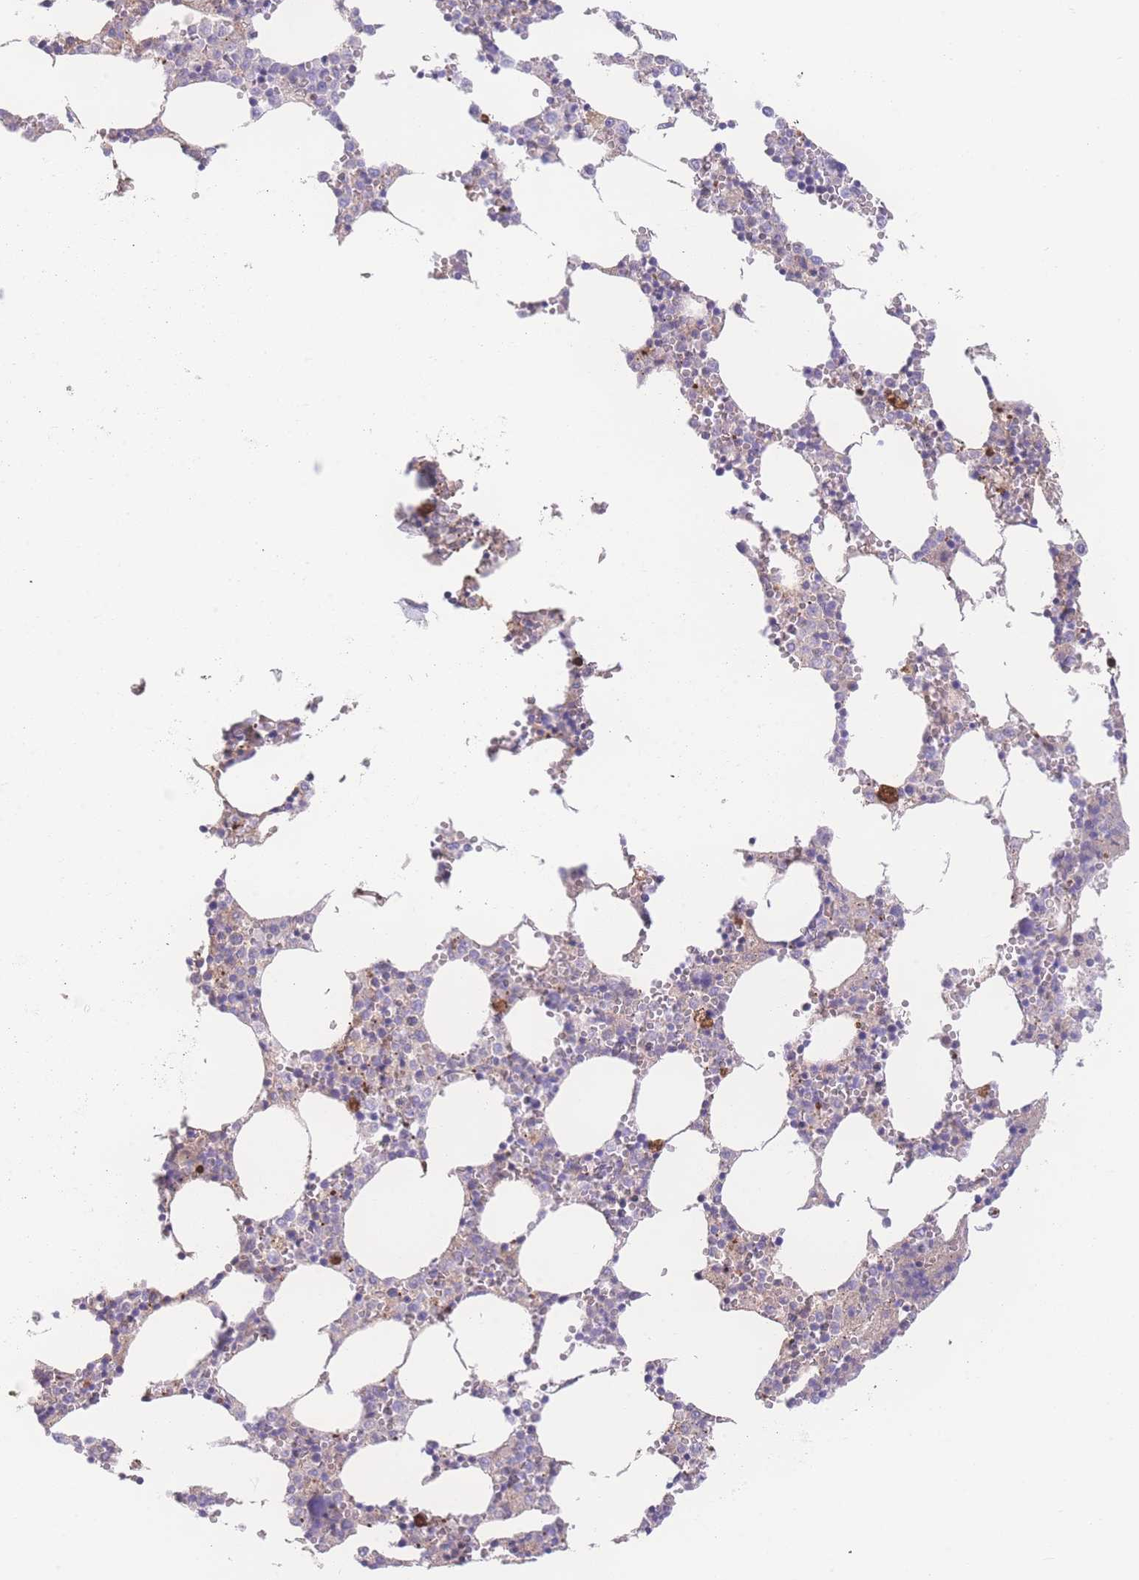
{"staining": {"intensity": "moderate", "quantity": "<25%", "location": "cytoplasmic/membranous"}, "tissue": "bone marrow", "cell_type": "Hematopoietic cells", "image_type": "normal", "snomed": [{"axis": "morphology", "description": "Normal tissue, NOS"}, {"axis": "topography", "description": "Bone marrow"}], "caption": "Unremarkable bone marrow displays moderate cytoplasmic/membranous expression in about <25% of hematopoietic cells The staining was performed using DAB to visualize the protein expression in brown, while the nuclei were stained in blue with hematoxylin (Magnification: 20x)..", "gene": "NBEAL1", "patient": {"sex": "female", "age": 64}}